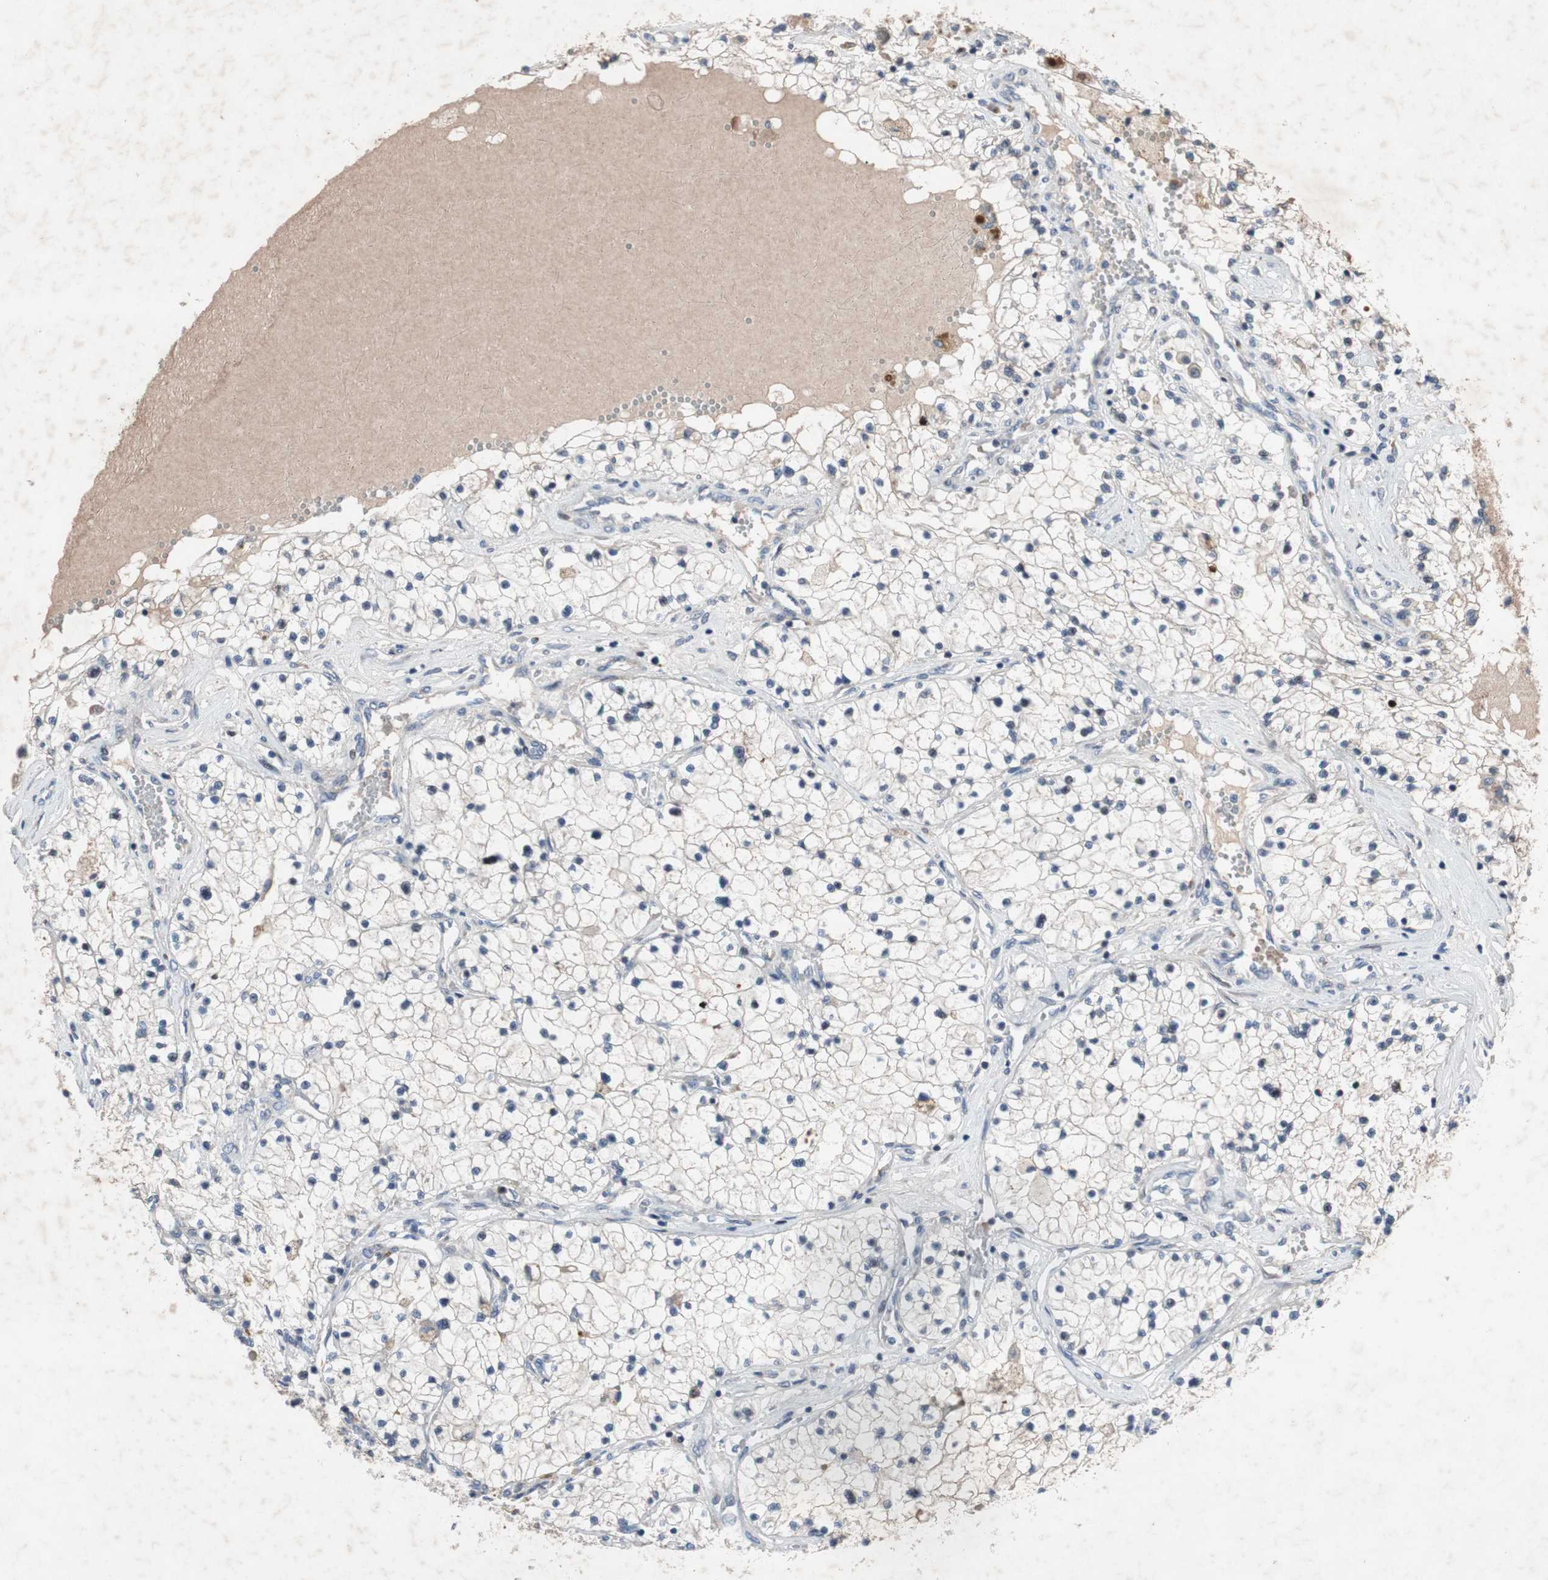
{"staining": {"intensity": "negative", "quantity": "none", "location": "none"}, "tissue": "renal cancer", "cell_type": "Tumor cells", "image_type": "cancer", "snomed": [{"axis": "morphology", "description": "Adenocarcinoma, NOS"}, {"axis": "topography", "description": "Kidney"}], "caption": "Tumor cells are negative for protein expression in human renal adenocarcinoma. (Immunohistochemistry, brightfield microscopy, high magnification).", "gene": "MUTYH", "patient": {"sex": "male", "age": 68}}